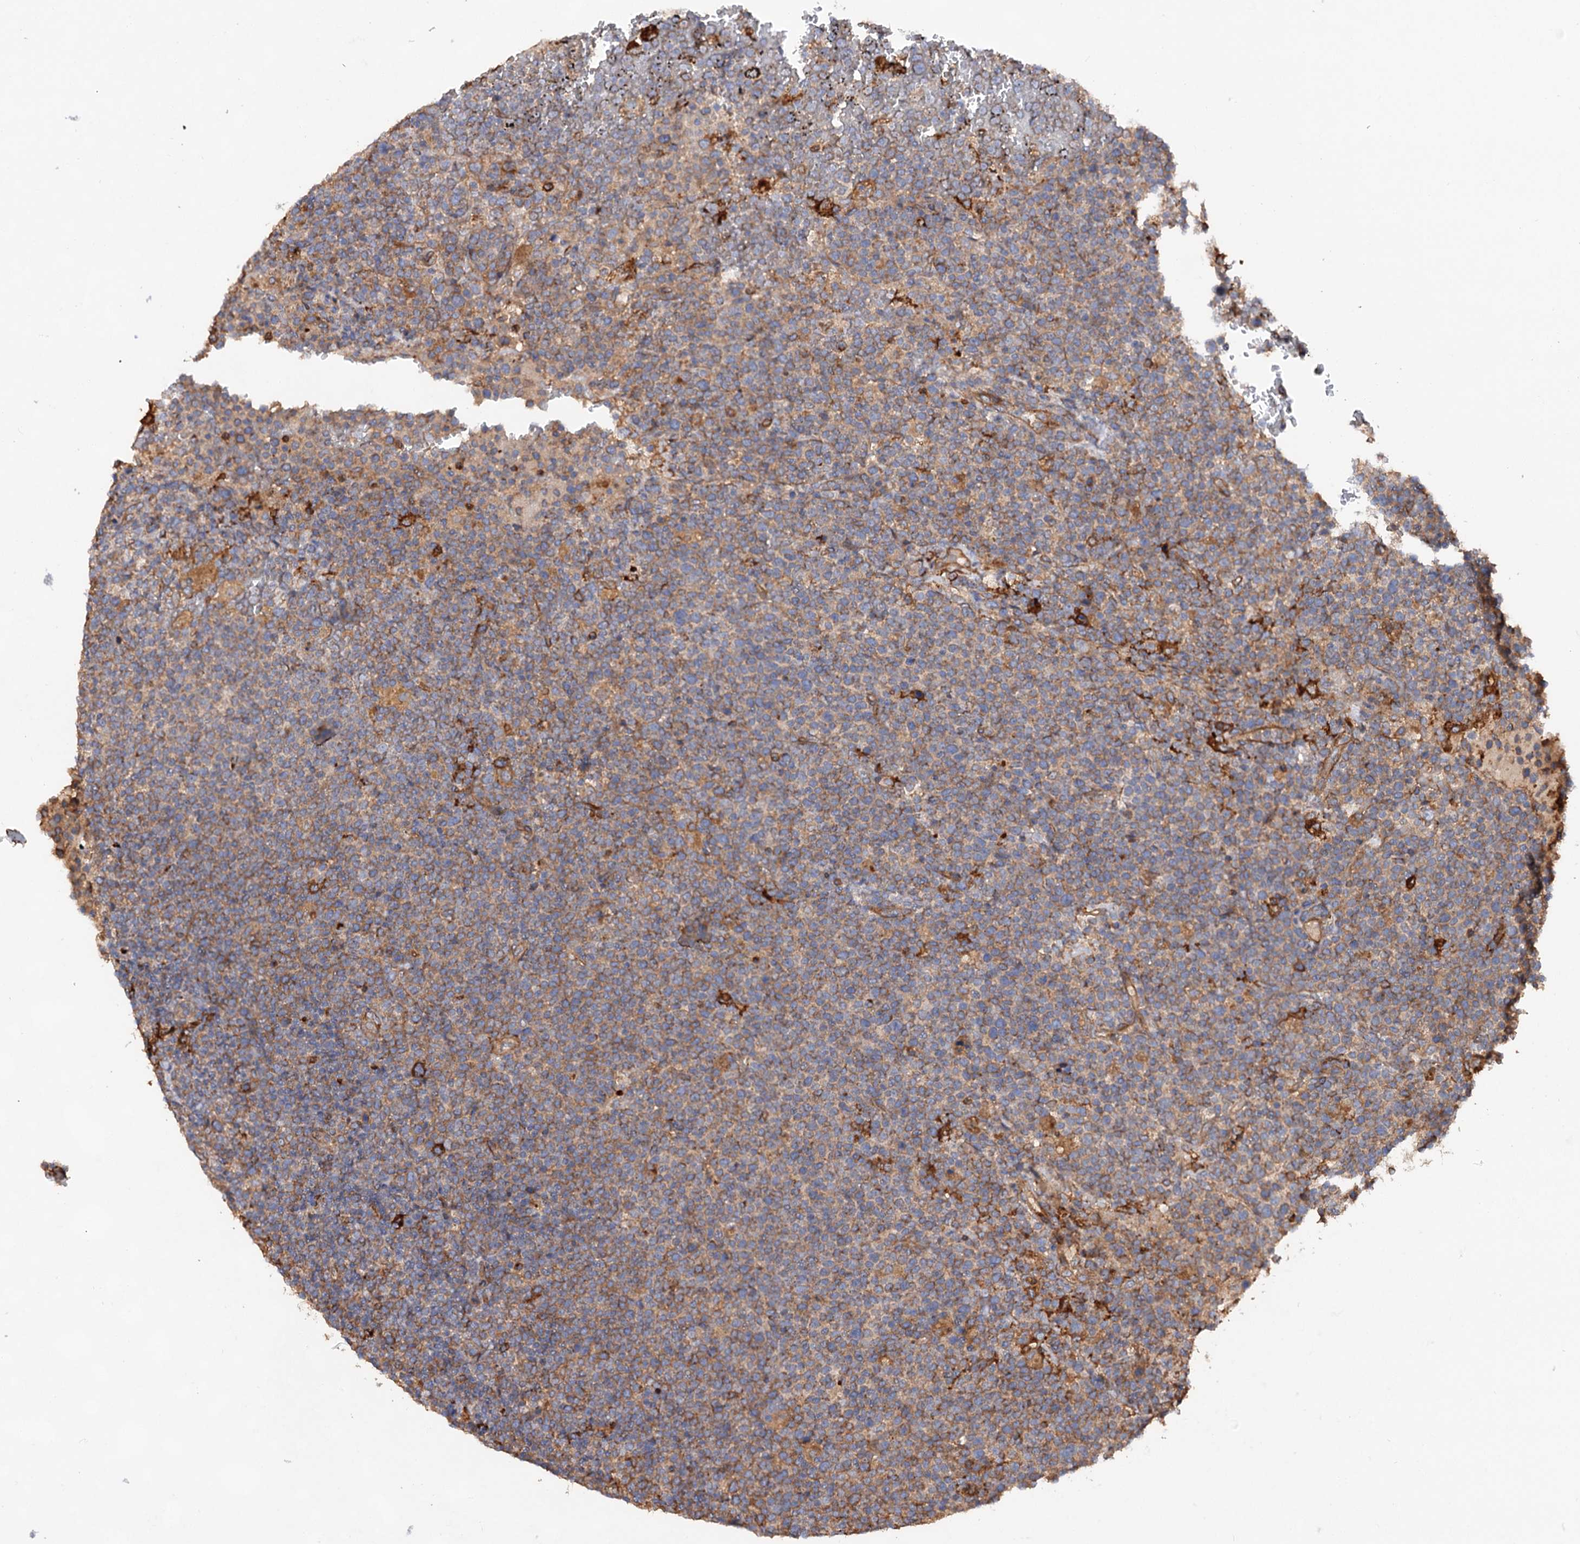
{"staining": {"intensity": "weak", "quantity": "25%-75%", "location": "cytoplasmic/membranous"}, "tissue": "lymphoma", "cell_type": "Tumor cells", "image_type": "cancer", "snomed": [{"axis": "morphology", "description": "Malignant lymphoma, non-Hodgkin's type, High grade"}, {"axis": "topography", "description": "Lymph node"}], "caption": "Brown immunohistochemical staining in malignant lymphoma, non-Hodgkin's type (high-grade) shows weak cytoplasmic/membranous staining in approximately 25%-75% of tumor cells.", "gene": "CSAD", "patient": {"sex": "male", "age": 61}}